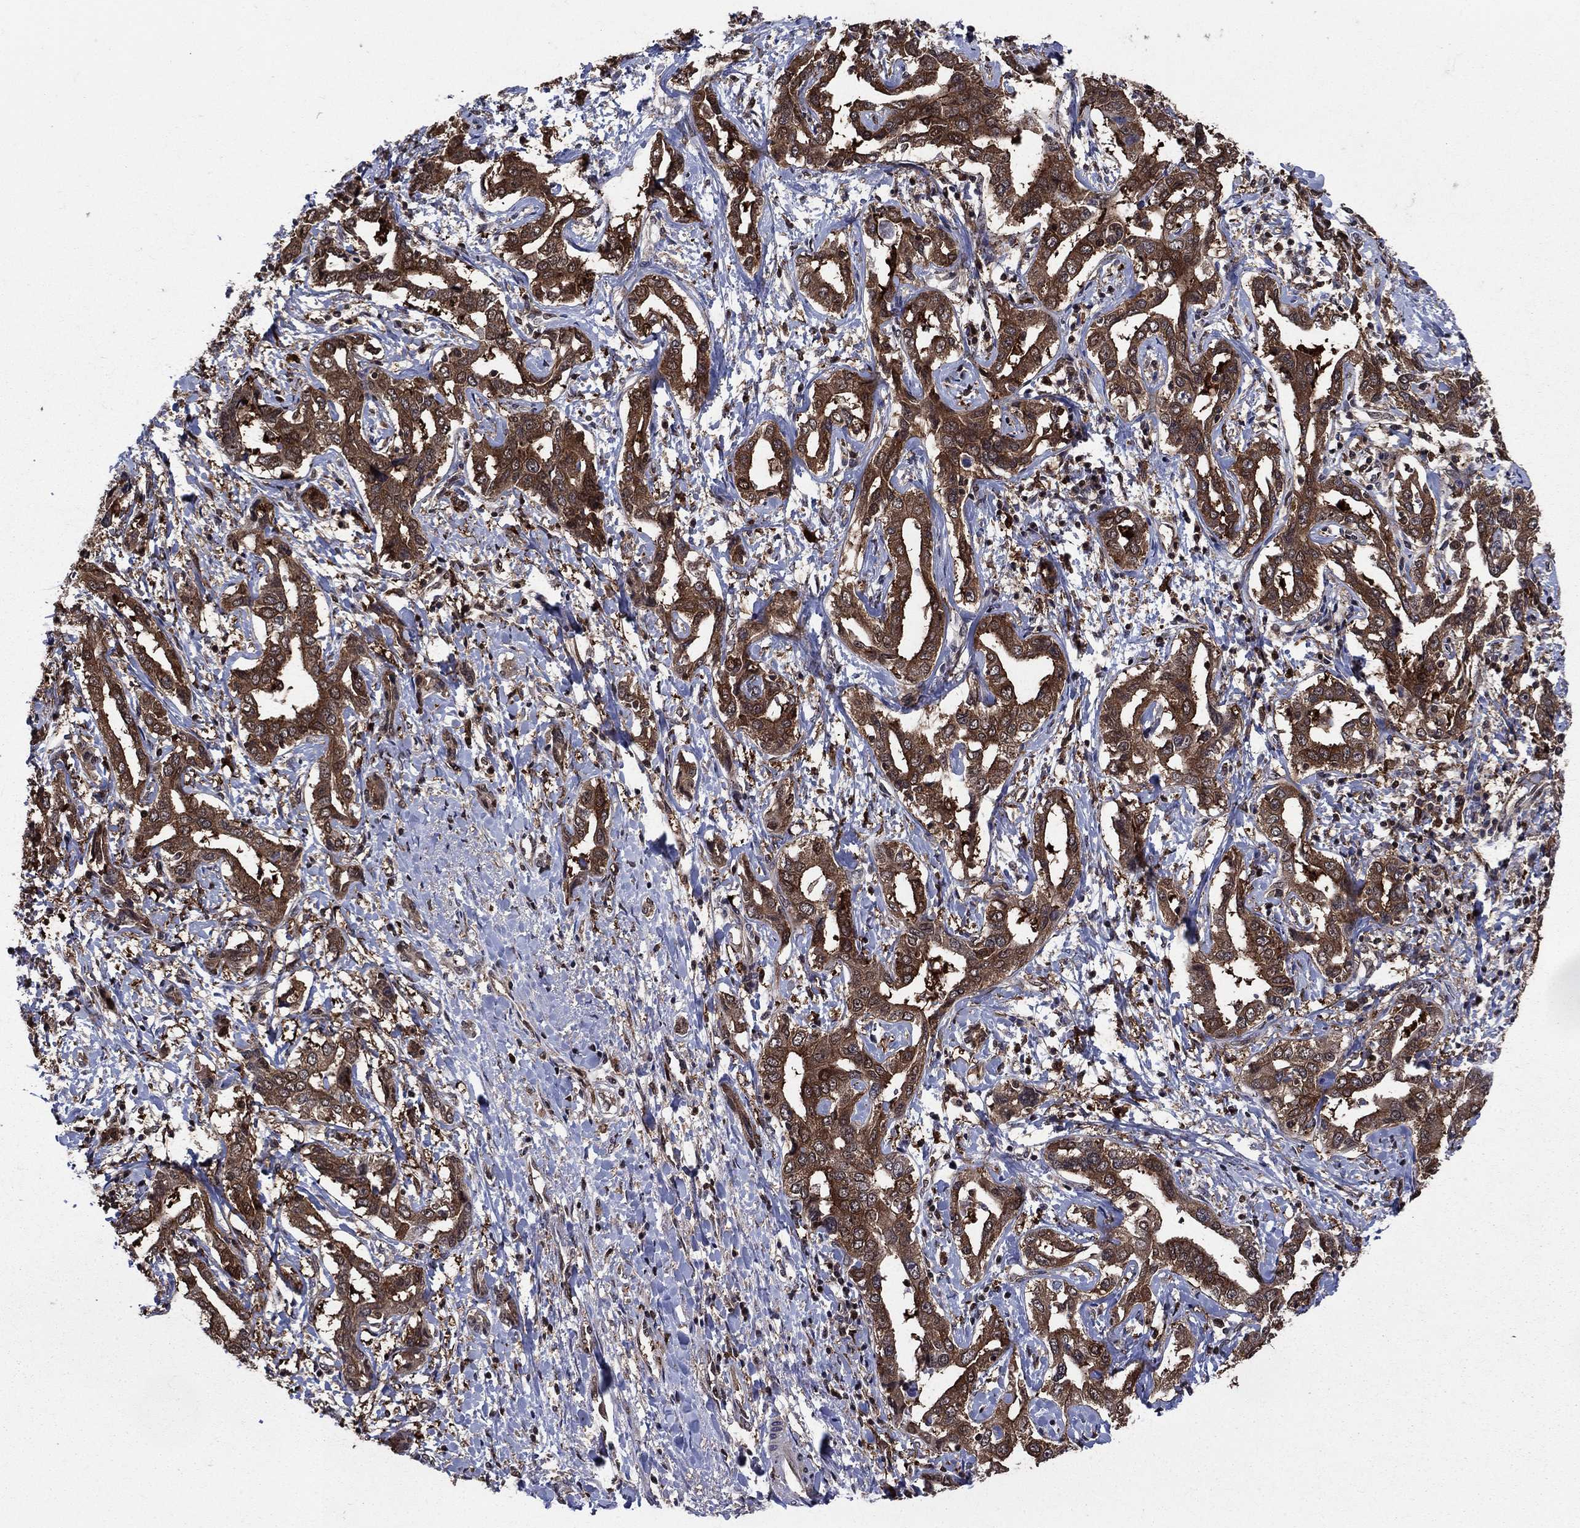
{"staining": {"intensity": "strong", "quantity": ">75%", "location": "cytoplasmic/membranous"}, "tissue": "liver cancer", "cell_type": "Tumor cells", "image_type": "cancer", "snomed": [{"axis": "morphology", "description": "Cholangiocarcinoma"}, {"axis": "topography", "description": "Liver"}], "caption": "Protein analysis of liver cholangiocarcinoma tissue reveals strong cytoplasmic/membranous staining in approximately >75% of tumor cells.", "gene": "CACYBP", "patient": {"sex": "male", "age": 59}}